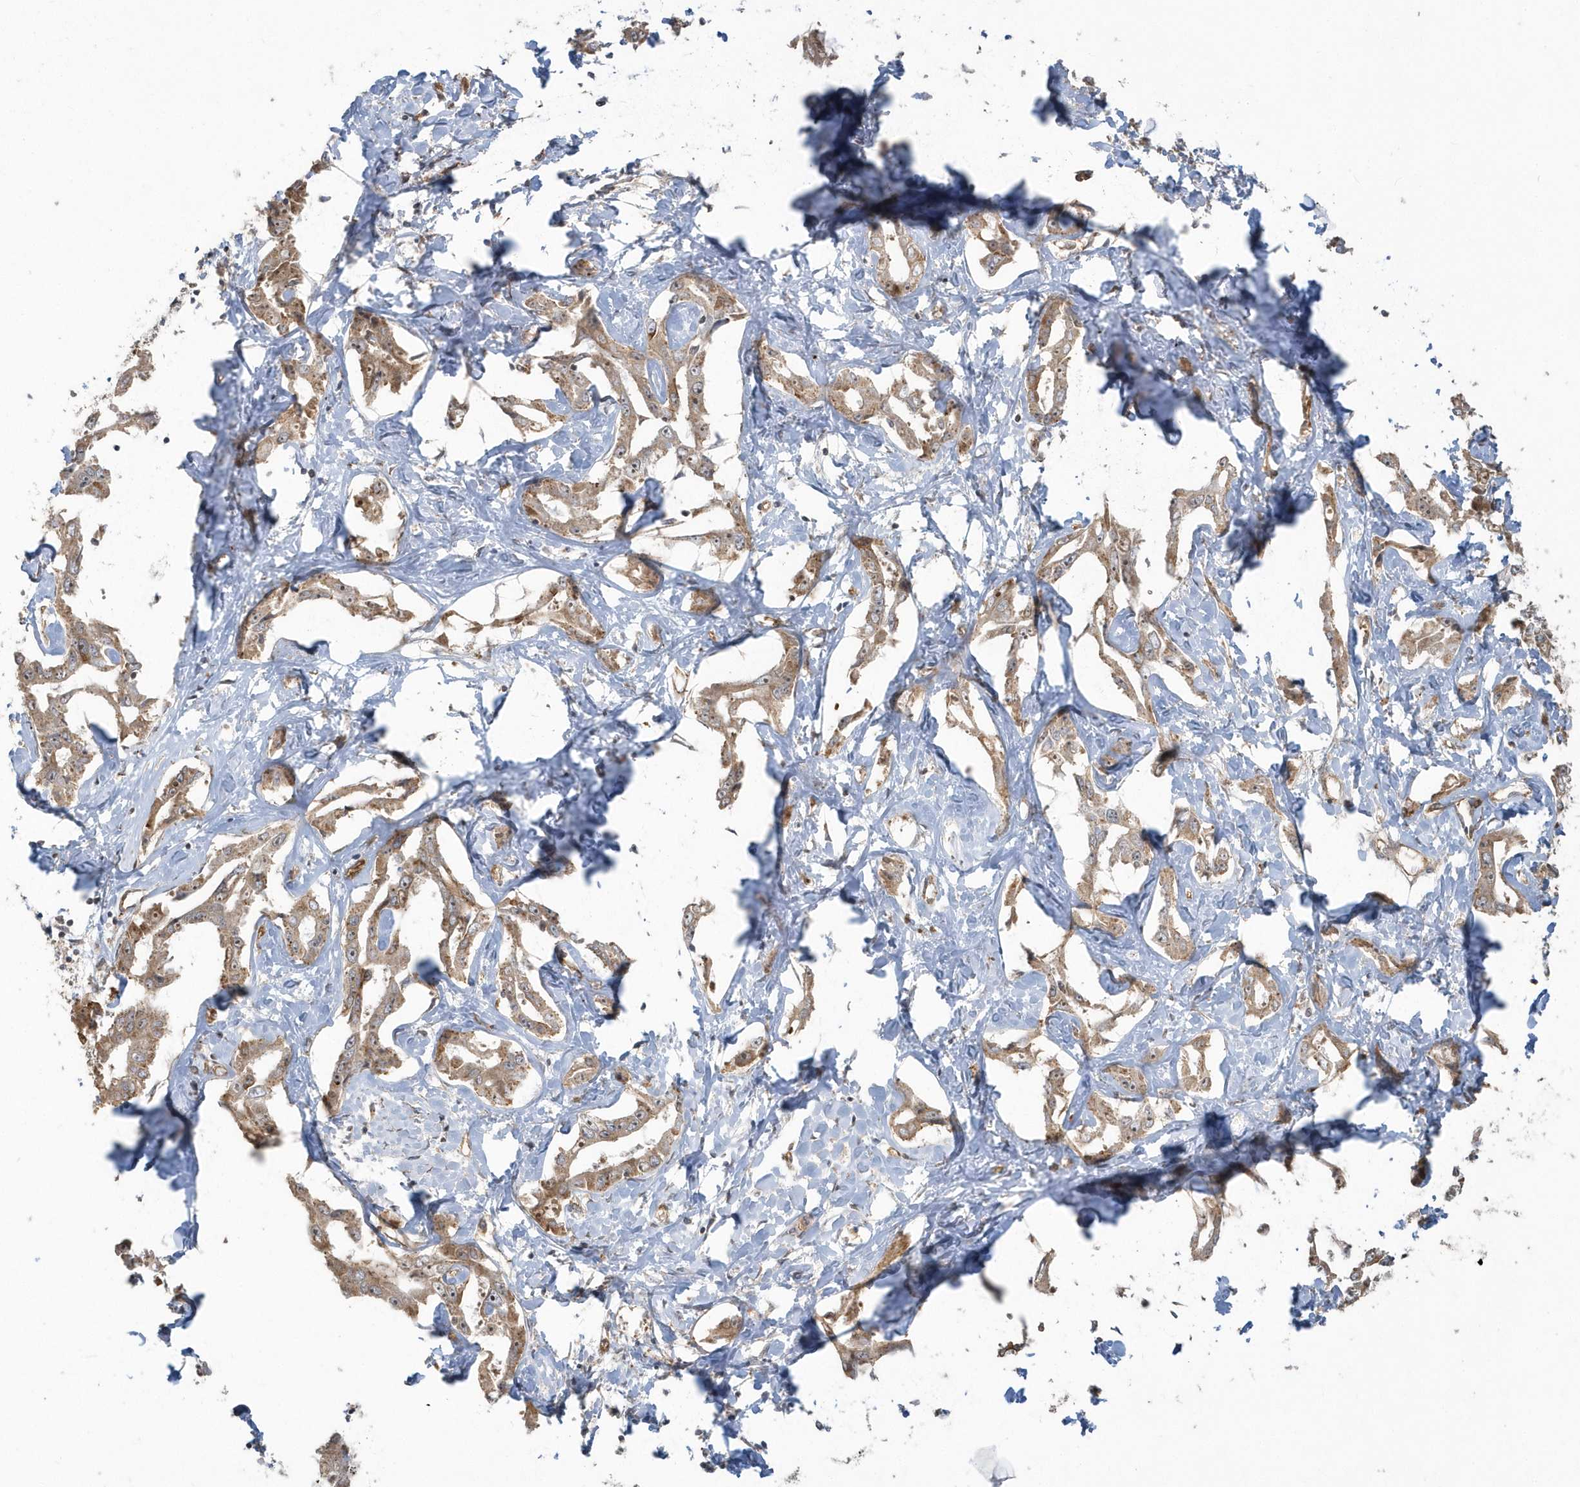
{"staining": {"intensity": "moderate", "quantity": ">75%", "location": "cytoplasmic/membranous"}, "tissue": "liver cancer", "cell_type": "Tumor cells", "image_type": "cancer", "snomed": [{"axis": "morphology", "description": "Cholangiocarcinoma"}, {"axis": "topography", "description": "Liver"}], "caption": "Liver cancer (cholangiocarcinoma) was stained to show a protein in brown. There is medium levels of moderate cytoplasmic/membranous positivity in approximately >75% of tumor cells.", "gene": "STIM2", "patient": {"sex": "male", "age": 59}}